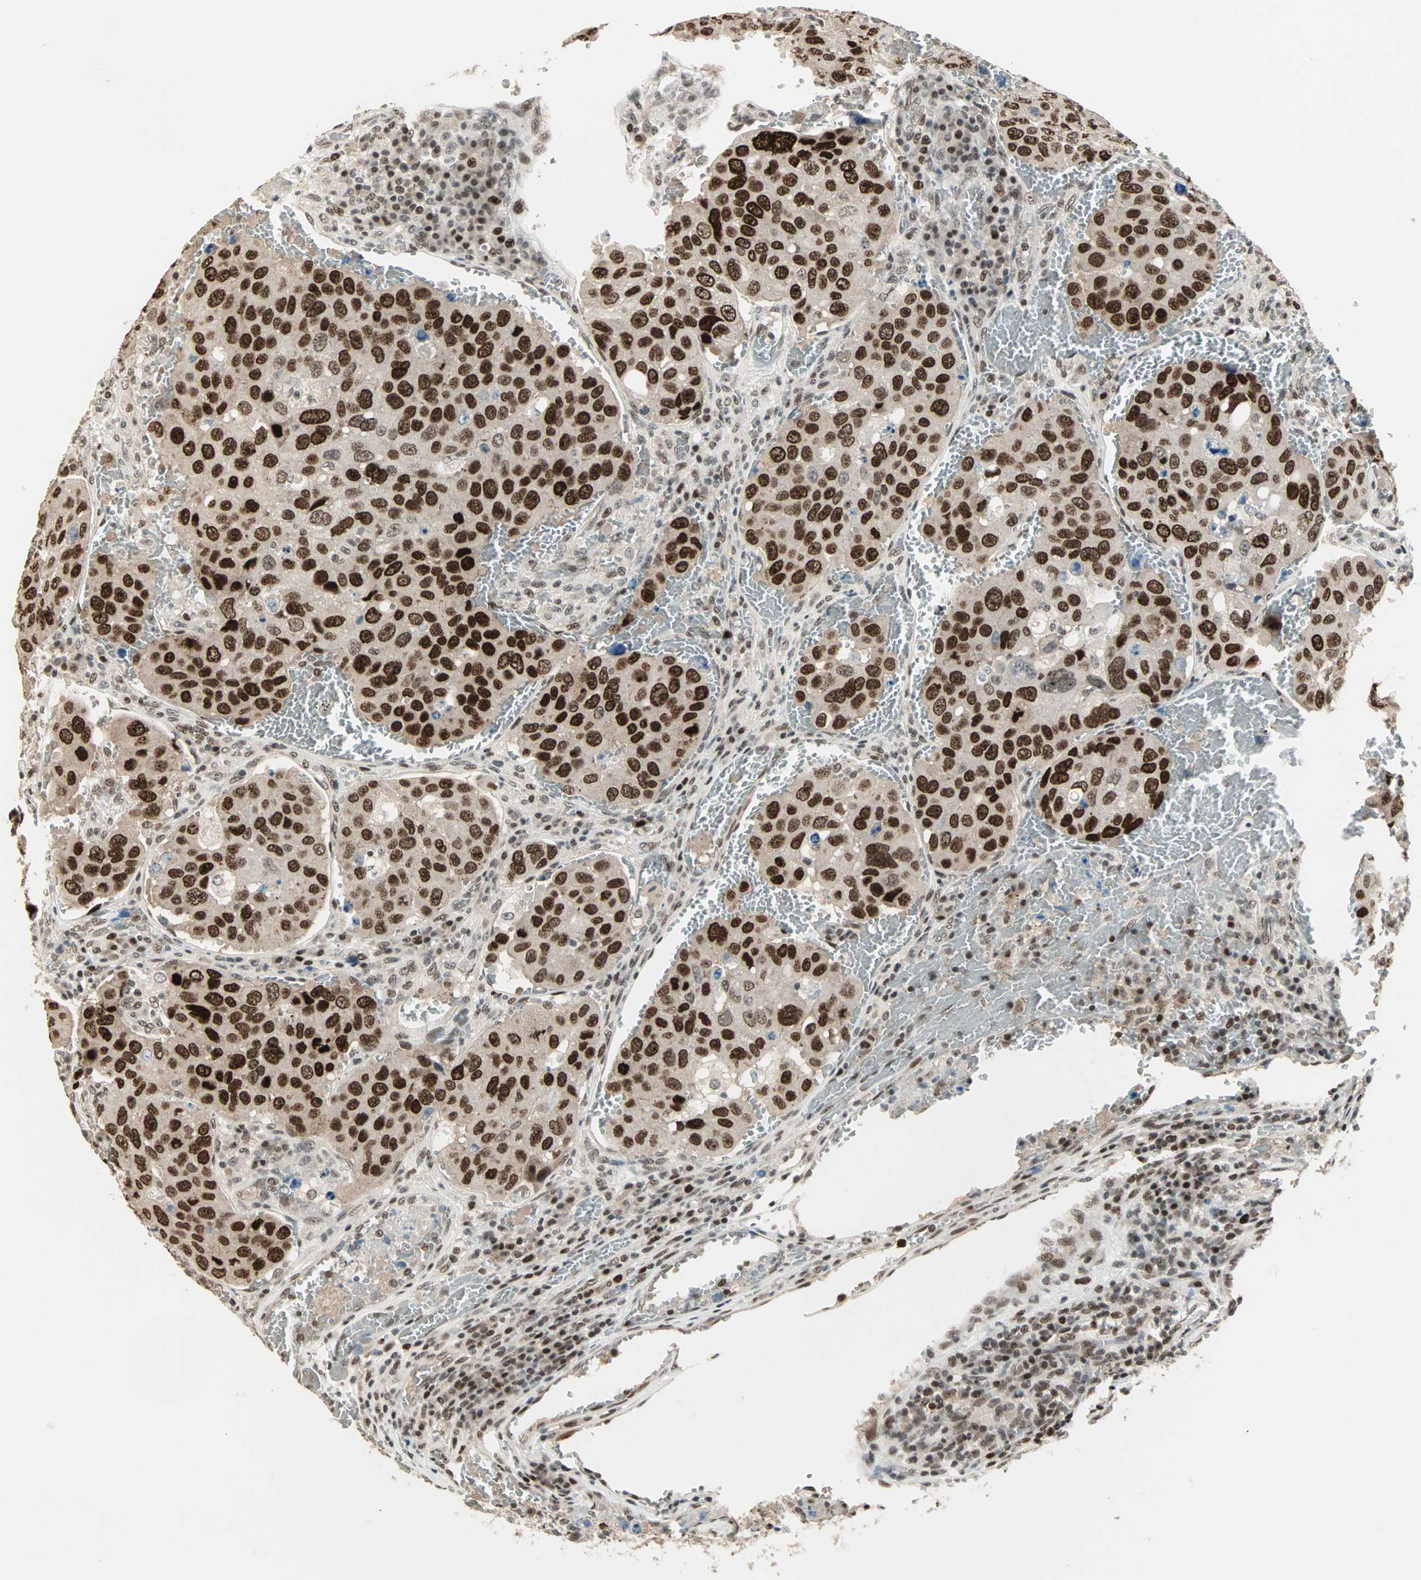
{"staining": {"intensity": "strong", "quantity": "25%-75%", "location": "nuclear"}, "tissue": "urothelial cancer", "cell_type": "Tumor cells", "image_type": "cancer", "snomed": [{"axis": "morphology", "description": "Urothelial carcinoma, High grade"}, {"axis": "topography", "description": "Lymph node"}, {"axis": "topography", "description": "Urinary bladder"}], "caption": "Immunohistochemistry of human urothelial cancer reveals high levels of strong nuclear expression in about 25%-75% of tumor cells. (DAB (3,3'-diaminobenzidine) IHC with brightfield microscopy, high magnification).", "gene": "MDC1", "patient": {"sex": "male", "age": 51}}